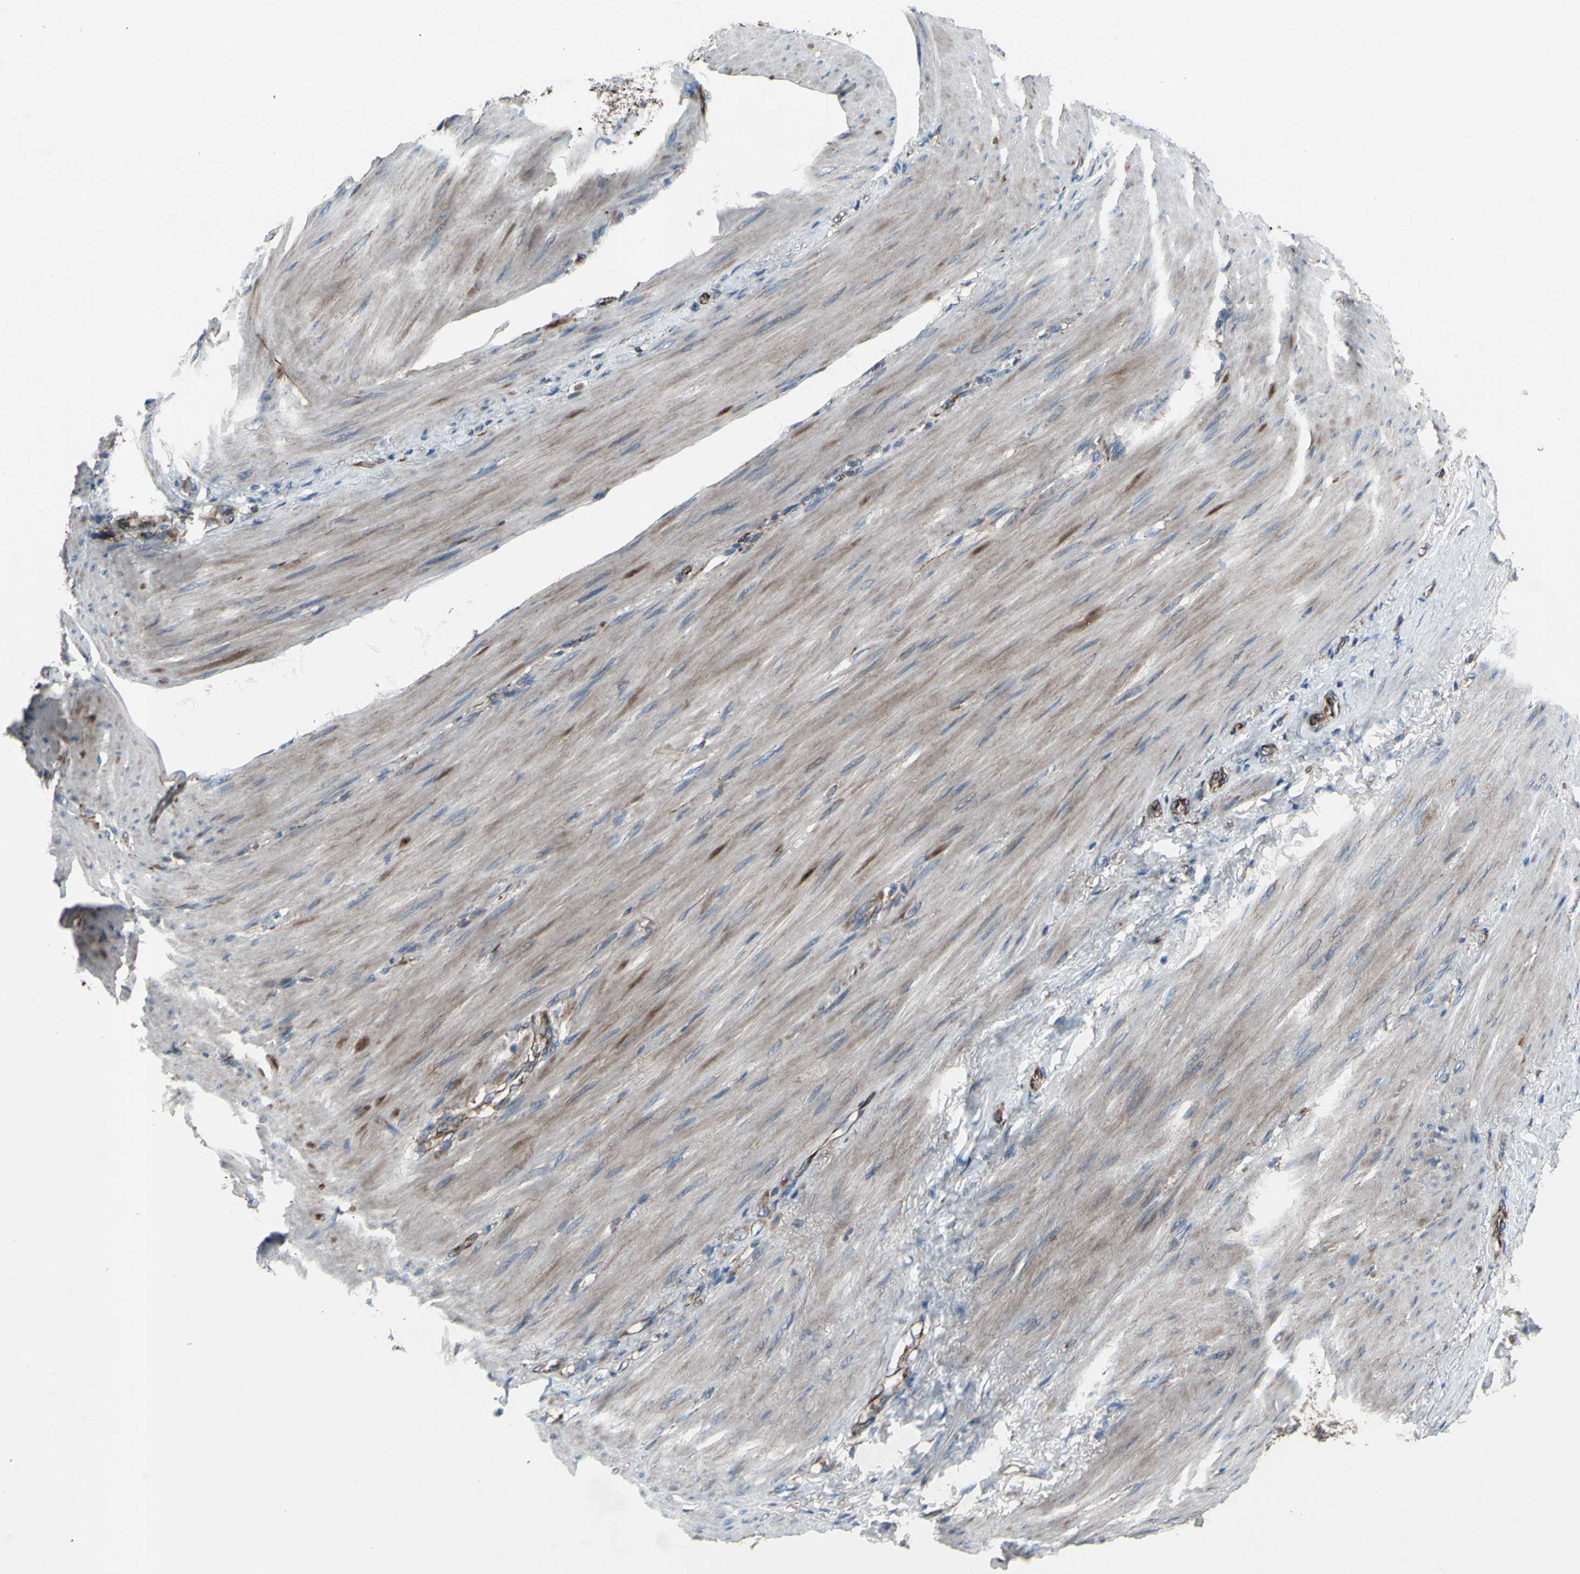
{"staining": {"intensity": "weak", "quantity": ">75%", "location": "cytoplasmic/membranous"}, "tissue": "stomach cancer", "cell_type": "Tumor cells", "image_type": "cancer", "snomed": [{"axis": "morphology", "description": "Adenocarcinoma, NOS"}, {"axis": "topography", "description": "Stomach"}], "caption": "This histopathology image reveals IHC staining of human stomach cancer, with low weak cytoplasmic/membranous staining in about >75% of tumor cells.", "gene": "EMC7", "patient": {"sex": "male", "age": 82}}